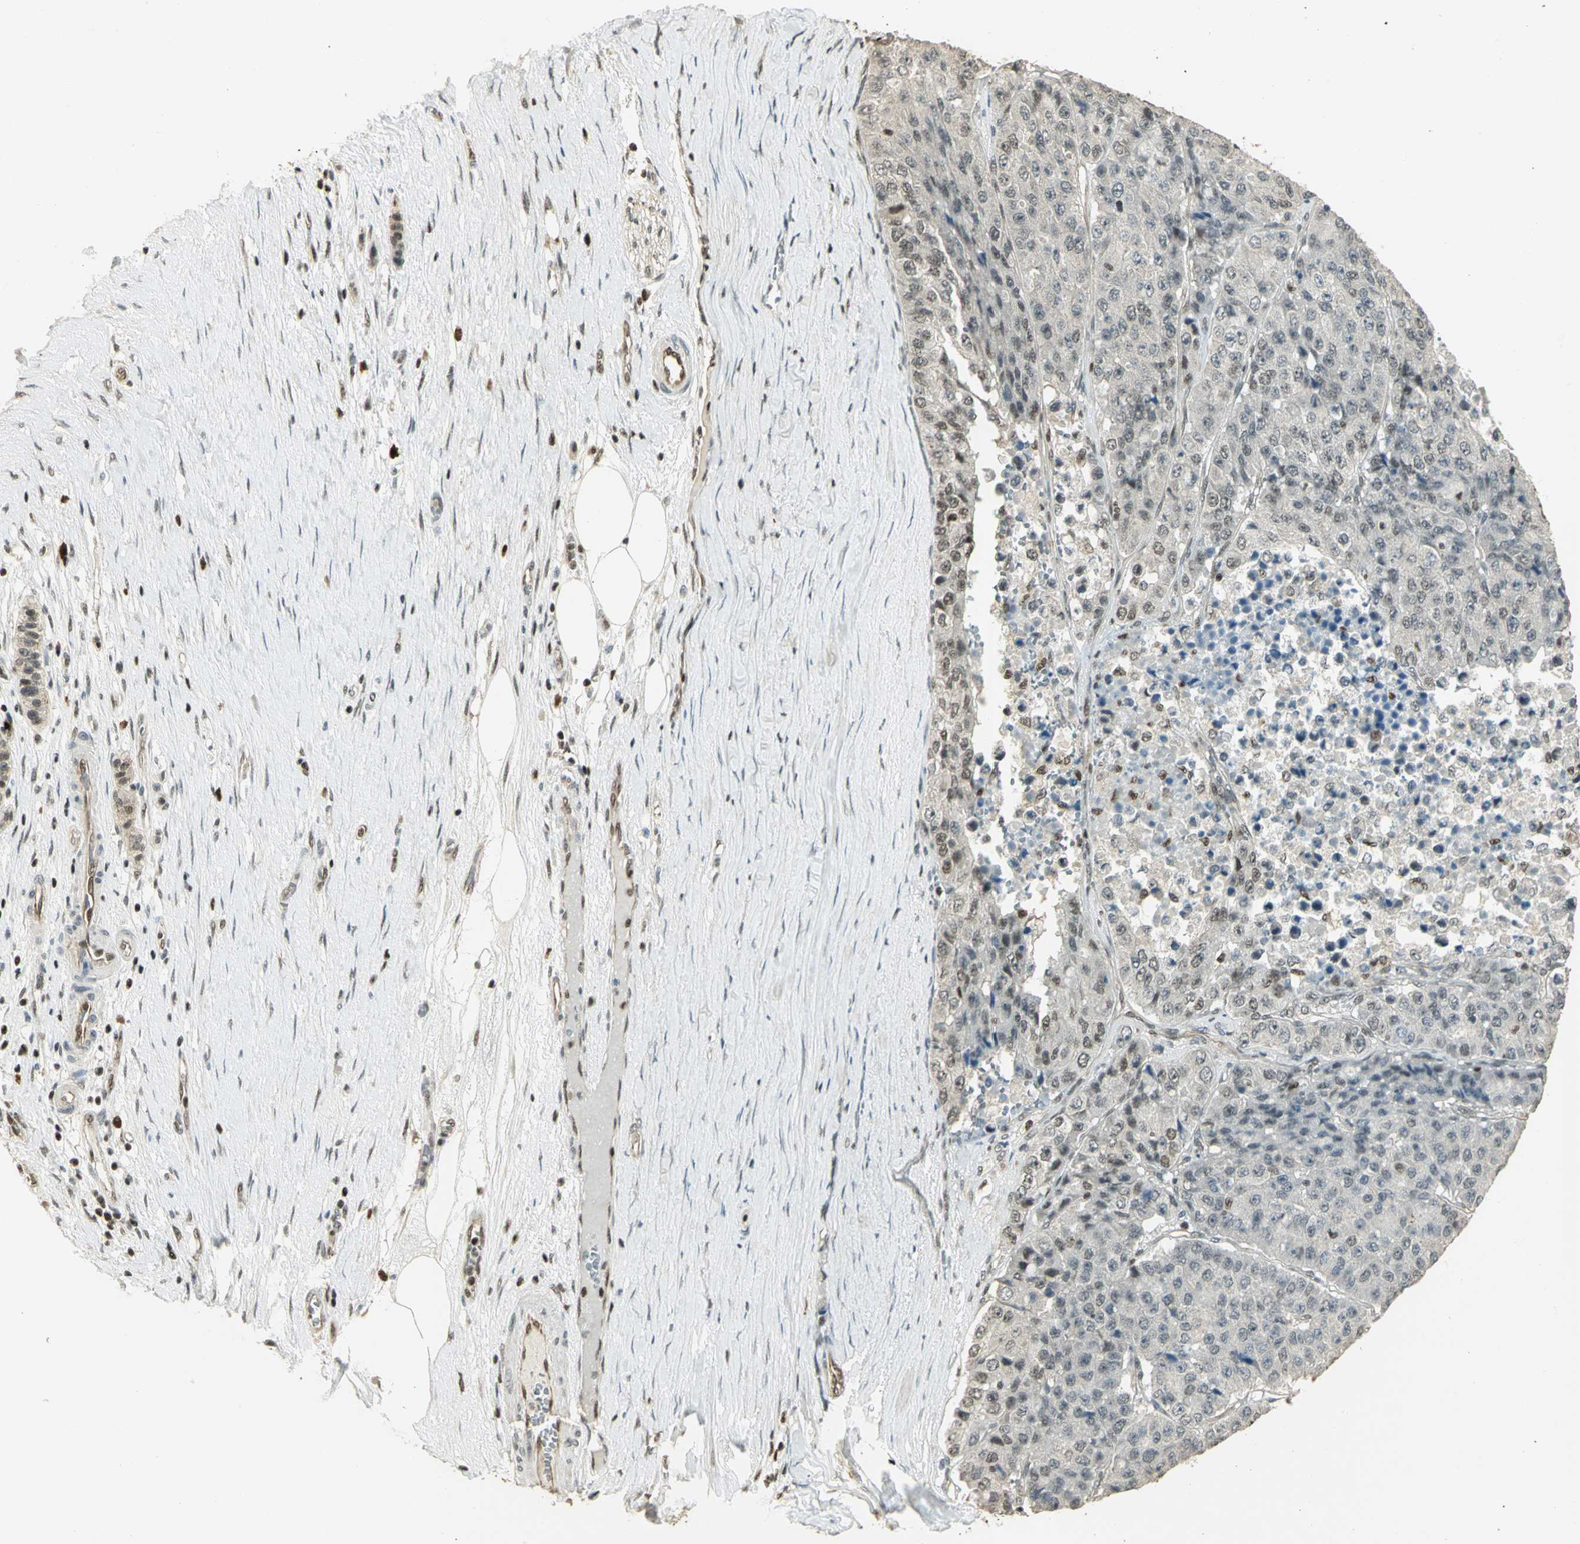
{"staining": {"intensity": "weak", "quantity": "25%-75%", "location": "nuclear"}, "tissue": "pancreatic cancer", "cell_type": "Tumor cells", "image_type": "cancer", "snomed": [{"axis": "morphology", "description": "Adenocarcinoma, NOS"}, {"axis": "topography", "description": "Pancreas"}], "caption": "A photomicrograph of pancreatic adenocarcinoma stained for a protein displays weak nuclear brown staining in tumor cells.", "gene": "ELF1", "patient": {"sex": "male", "age": 50}}